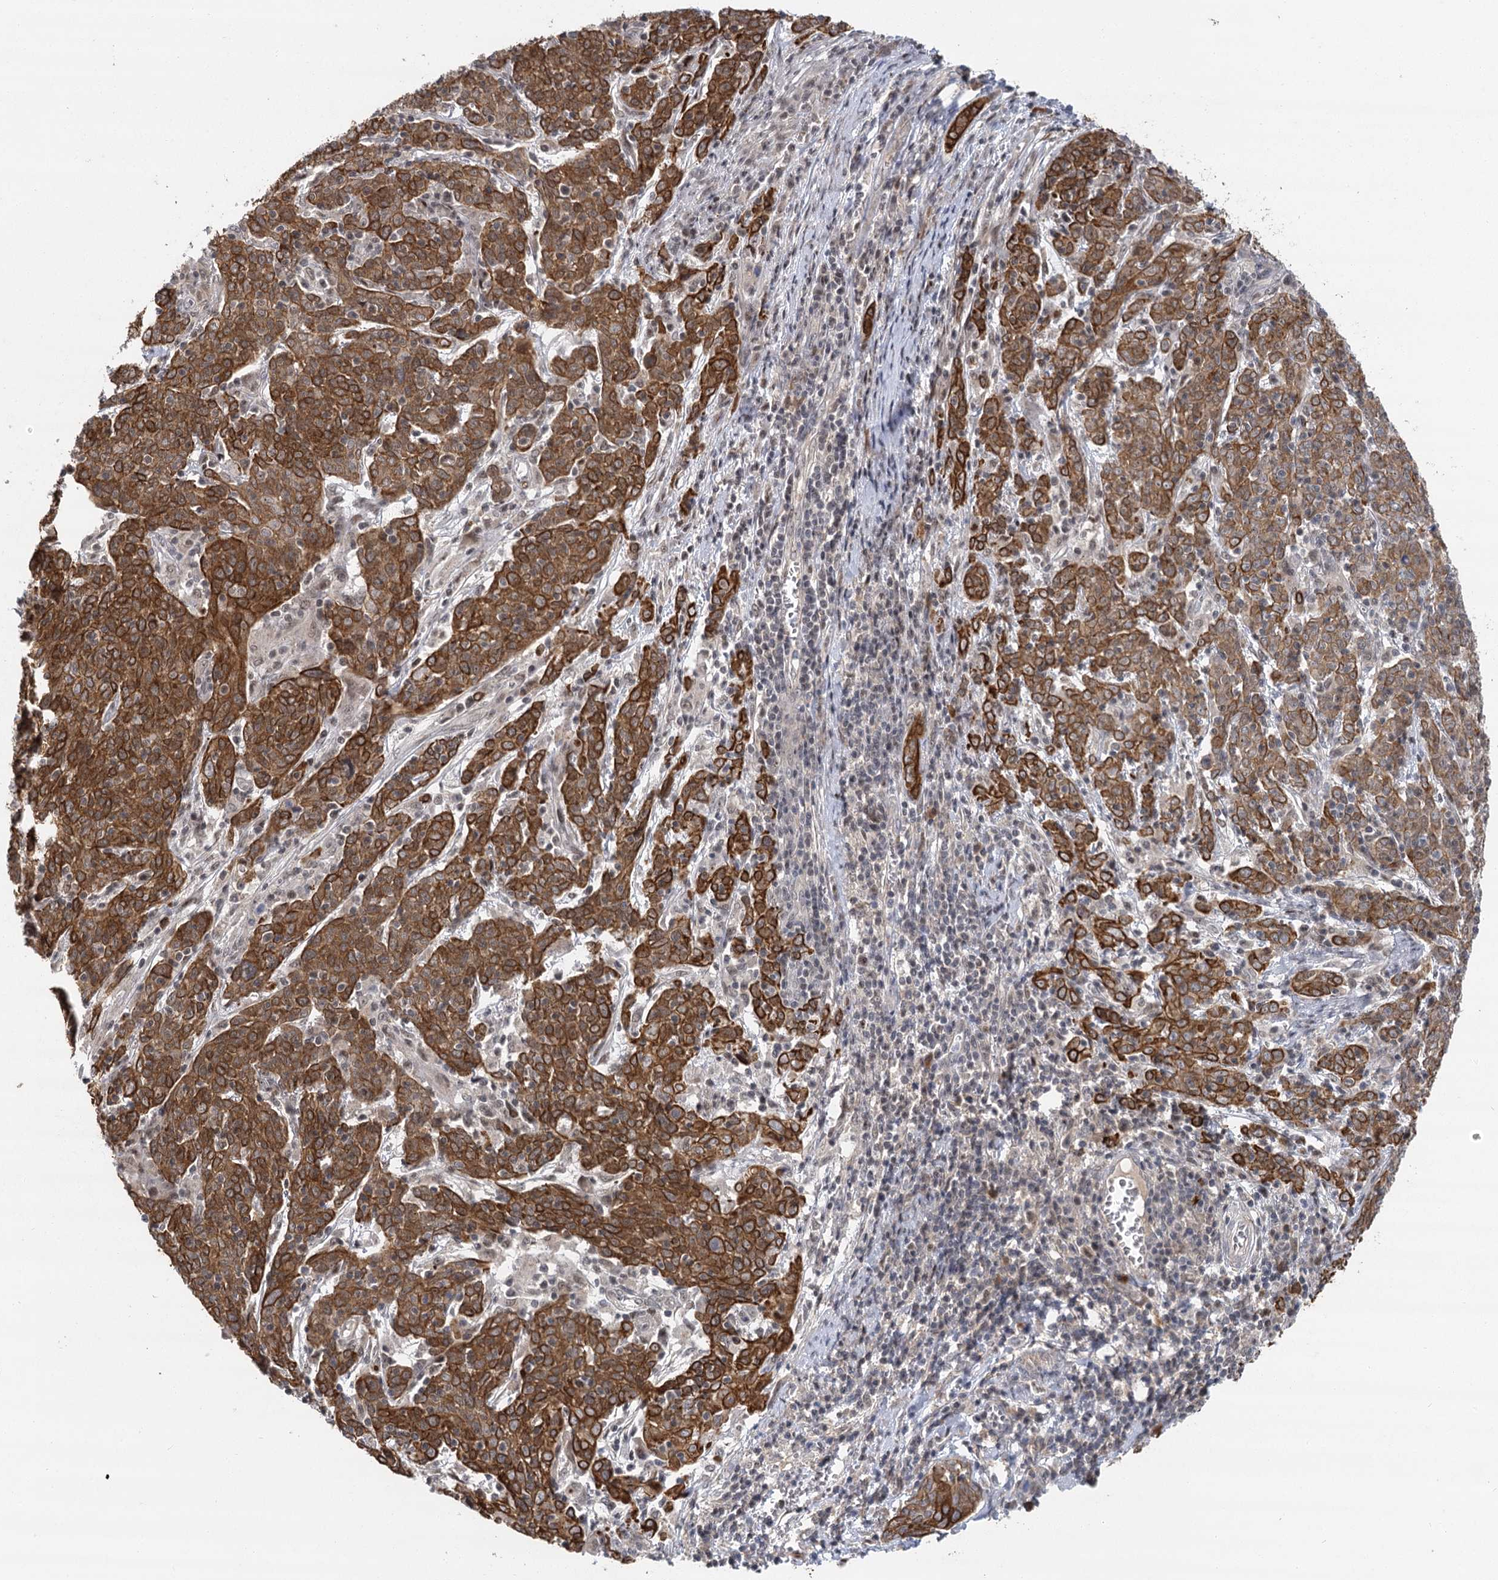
{"staining": {"intensity": "strong", "quantity": ">75%", "location": "cytoplasmic/membranous"}, "tissue": "cervical cancer", "cell_type": "Tumor cells", "image_type": "cancer", "snomed": [{"axis": "morphology", "description": "Squamous cell carcinoma, NOS"}, {"axis": "topography", "description": "Cervix"}], "caption": "Immunohistochemistry (IHC) of squamous cell carcinoma (cervical) exhibits high levels of strong cytoplasmic/membranous expression in approximately >75% of tumor cells. The staining is performed using DAB brown chromogen to label protein expression. The nuclei are counter-stained blue using hematoxylin.", "gene": "IL11RA", "patient": {"sex": "female", "age": 67}}